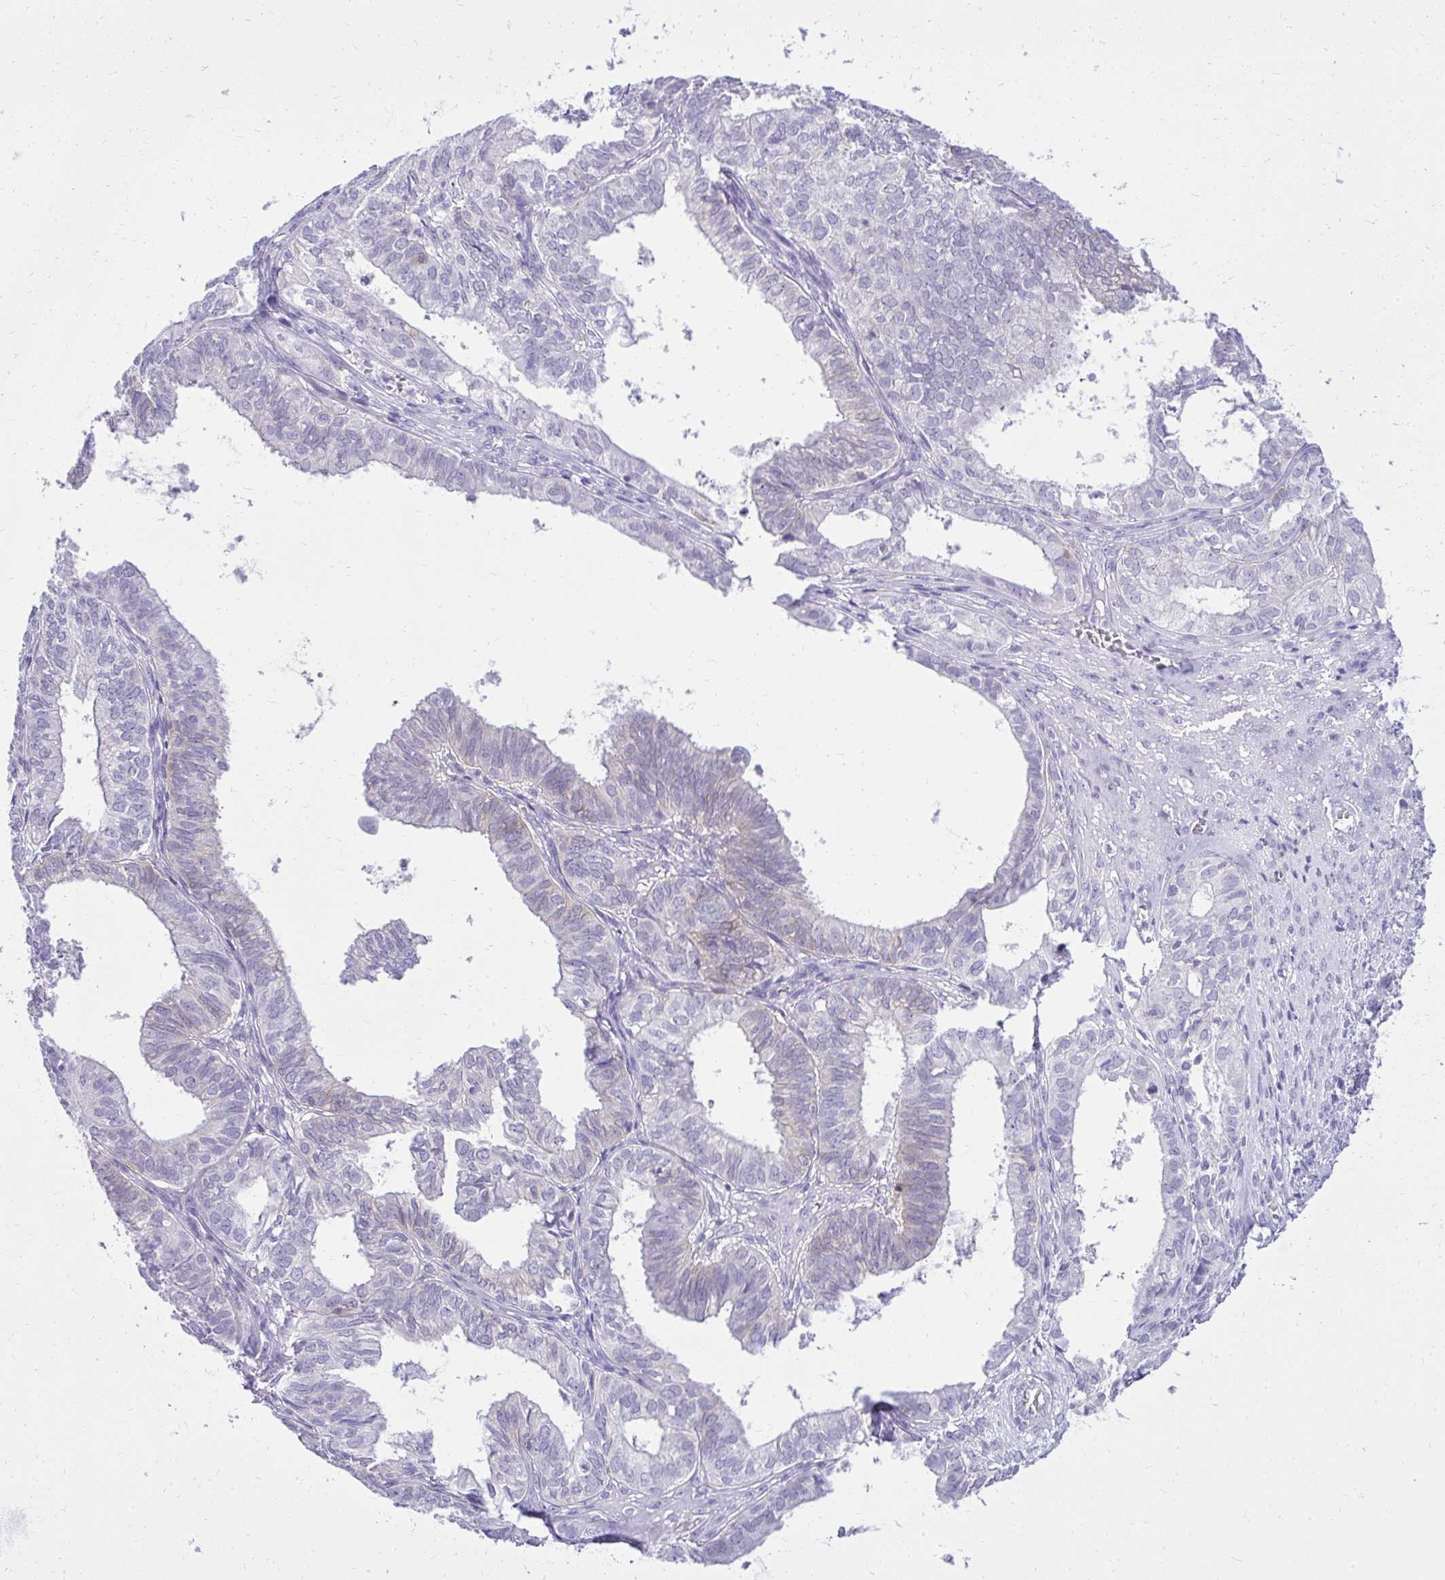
{"staining": {"intensity": "negative", "quantity": "none", "location": "none"}, "tissue": "ovarian cancer", "cell_type": "Tumor cells", "image_type": "cancer", "snomed": [{"axis": "morphology", "description": "Carcinoma, endometroid"}, {"axis": "topography", "description": "Ovary"}], "caption": "Ovarian endometroid carcinoma was stained to show a protein in brown. There is no significant positivity in tumor cells.", "gene": "GPRIN3", "patient": {"sex": "female", "age": 64}}